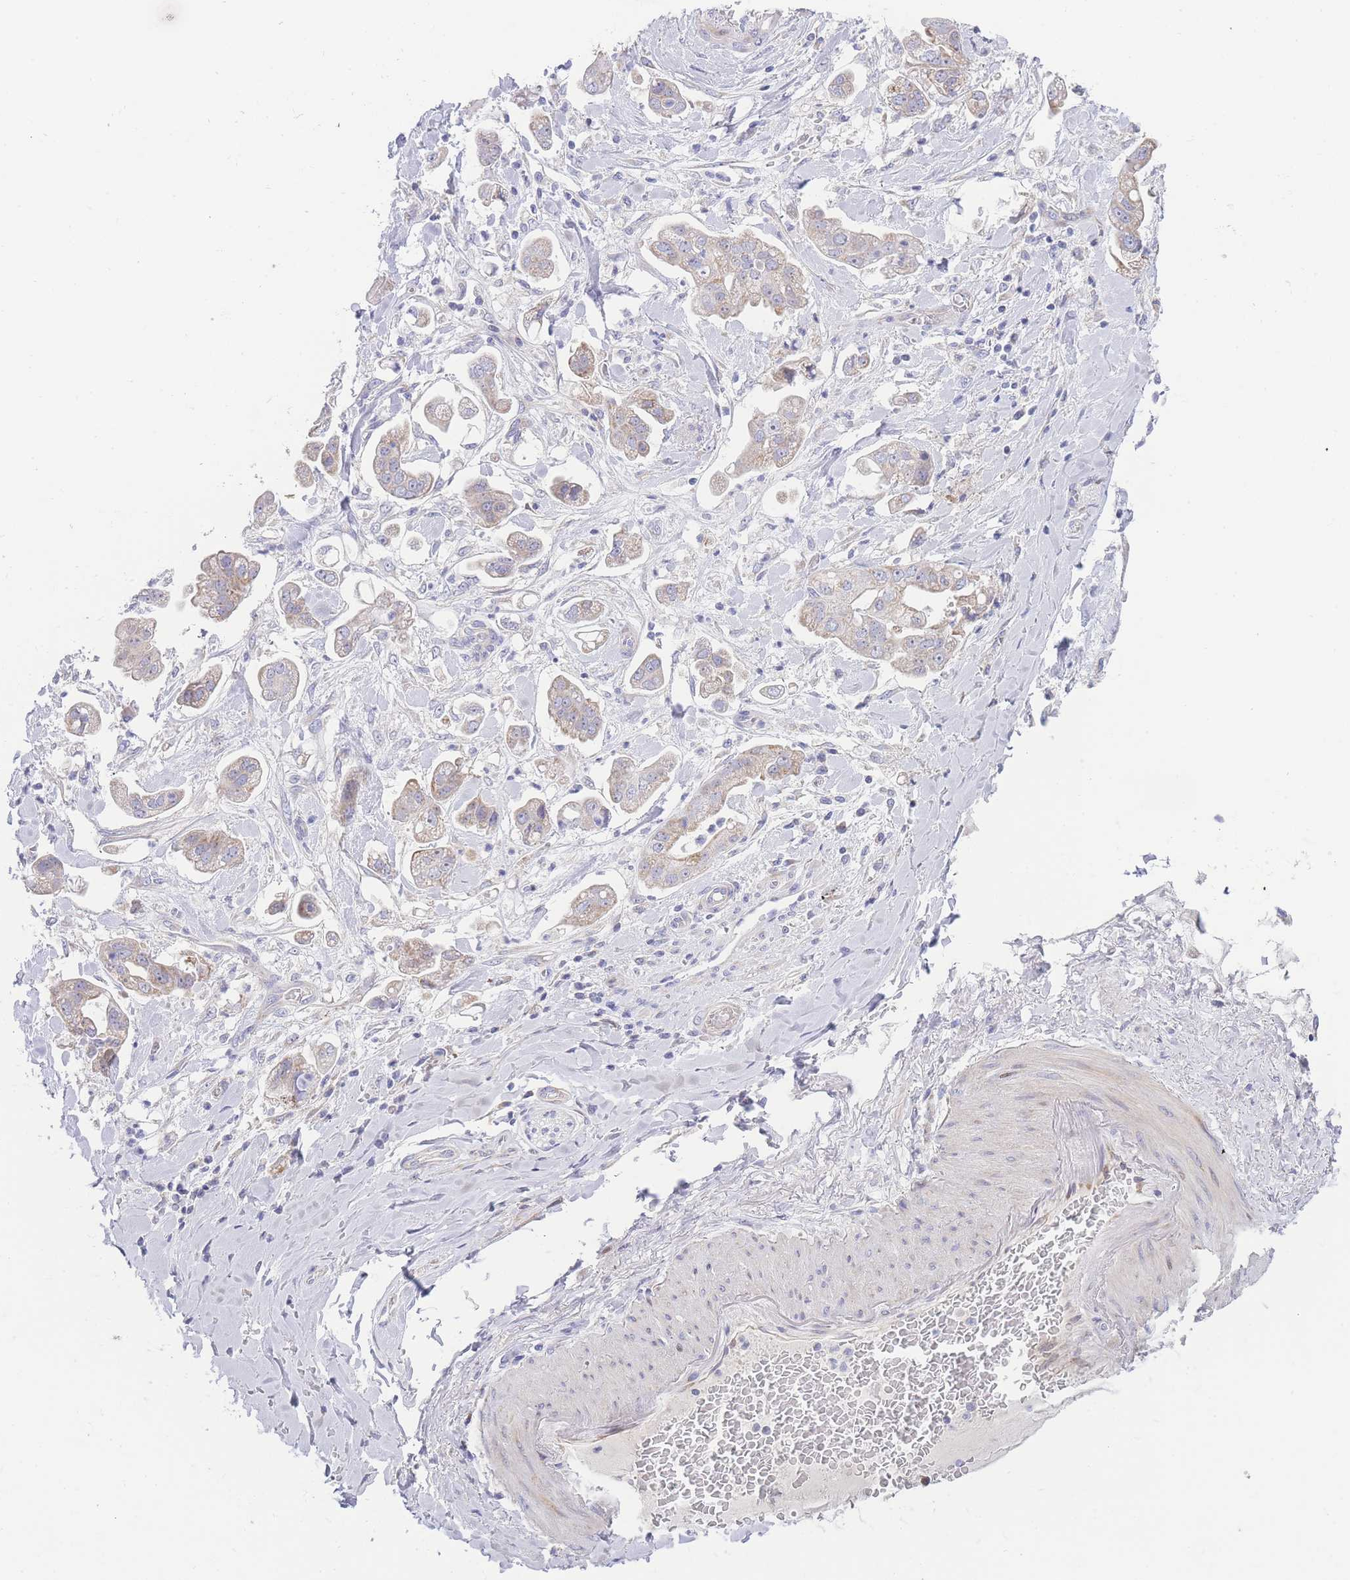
{"staining": {"intensity": "weak", "quantity": "25%-75%", "location": "cytoplasmic/membranous"}, "tissue": "stomach cancer", "cell_type": "Tumor cells", "image_type": "cancer", "snomed": [{"axis": "morphology", "description": "Adenocarcinoma, NOS"}, {"axis": "topography", "description": "Stomach"}], "caption": "This histopathology image shows immunohistochemistry (IHC) staining of human stomach cancer (adenocarcinoma), with low weak cytoplasmic/membranous expression in approximately 25%-75% of tumor cells.", "gene": "GPAM", "patient": {"sex": "male", "age": 62}}